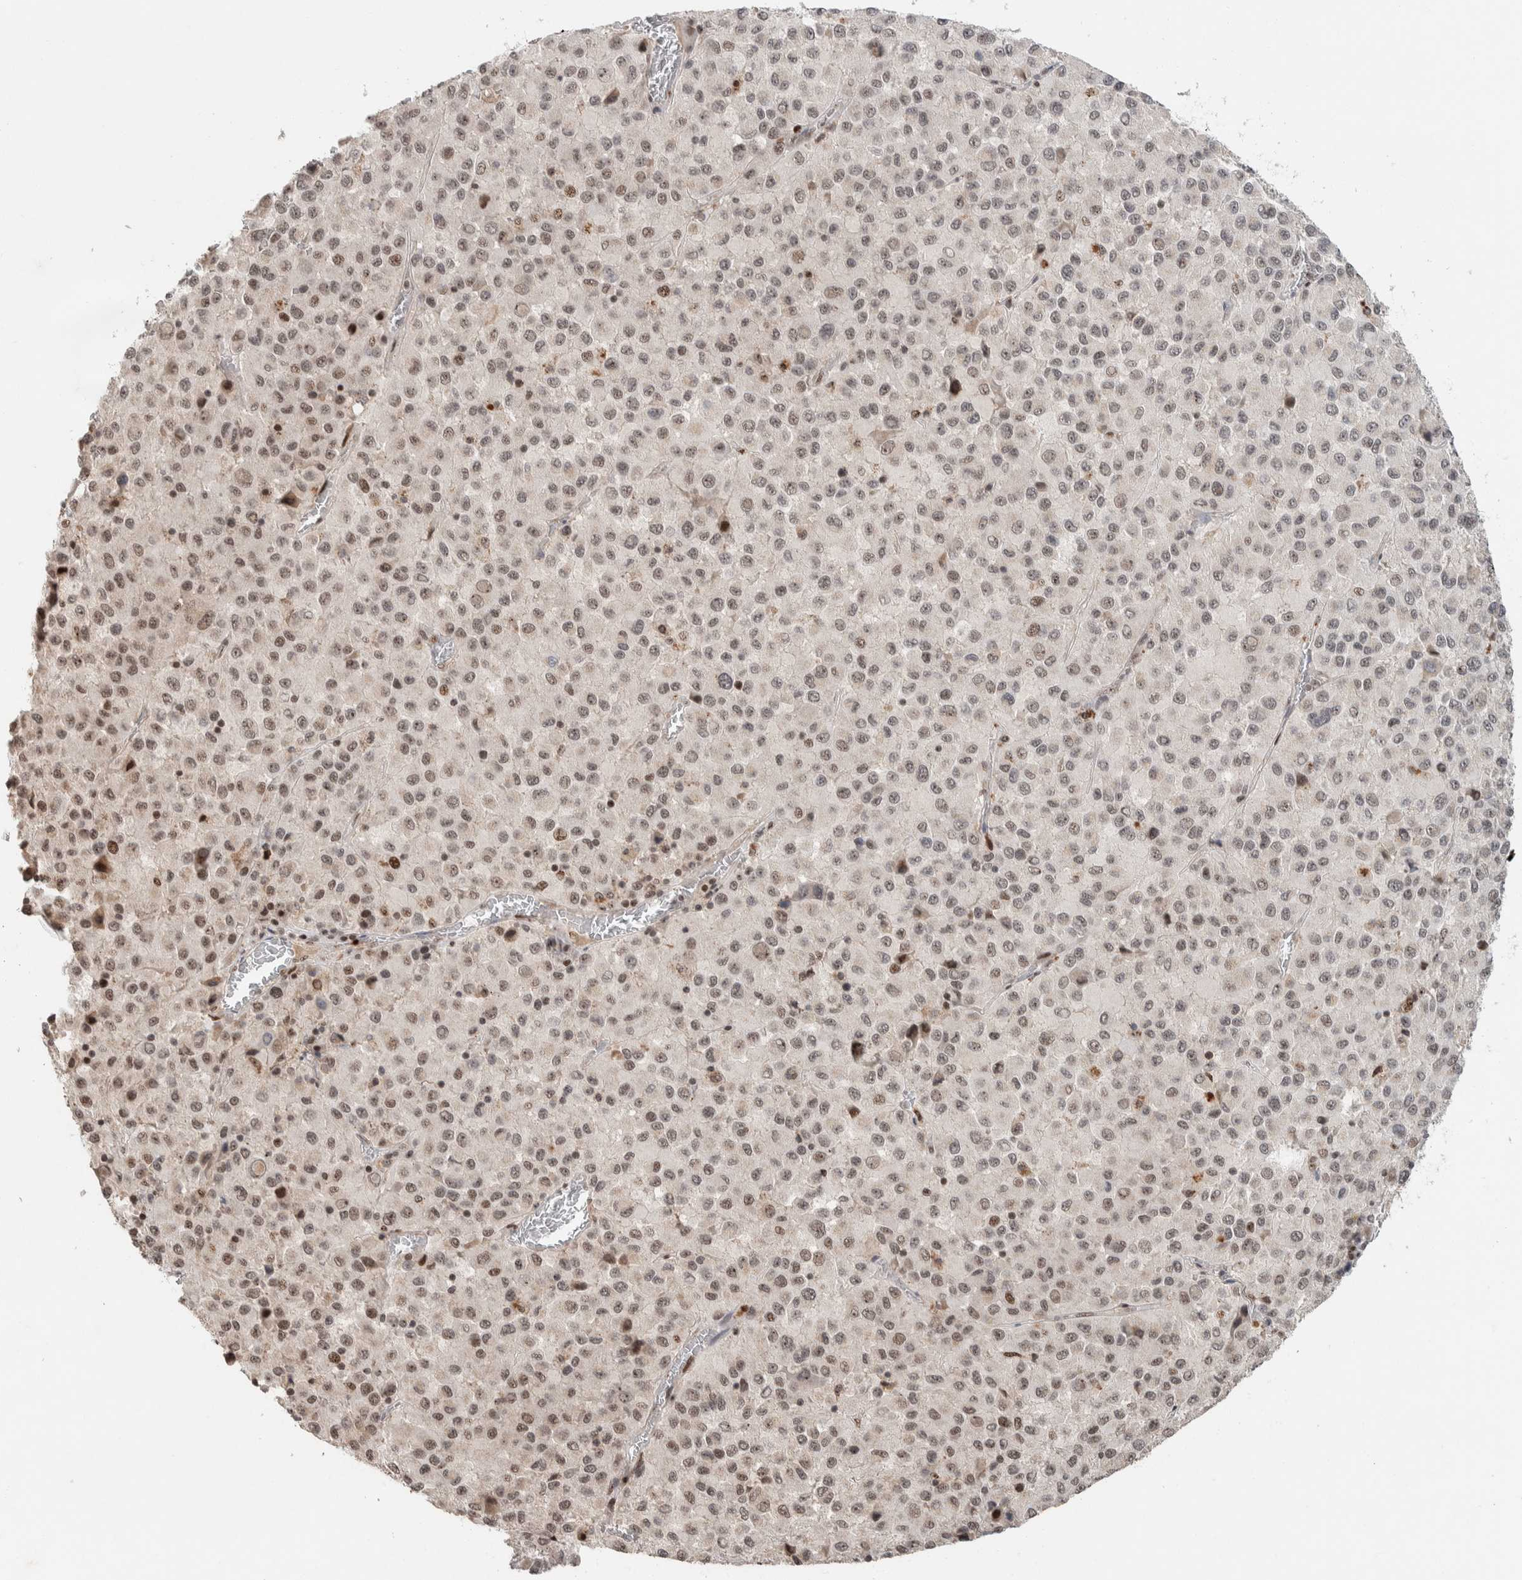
{"staining": {"intensity": "moderate", "quantity": "25%-75%", "location": "nuclear"}, "tissue": "melanoma", "cell_type": "Tumor cells", "image_type": "cancer", "snomed": [{"axis": "morphology", "description": "Malignant melanoma, Metastatic site"}, {"axis": "topography", "description": "Lung"}], "caption": "Malignant melanoma (metastatic site) stained for a protein (brown) displays moderate nuclear positive staining in approximately 25%-75% of tumor cells.", "gene": "ZNF521", "patient": {"sex": "male", "age": 64}}